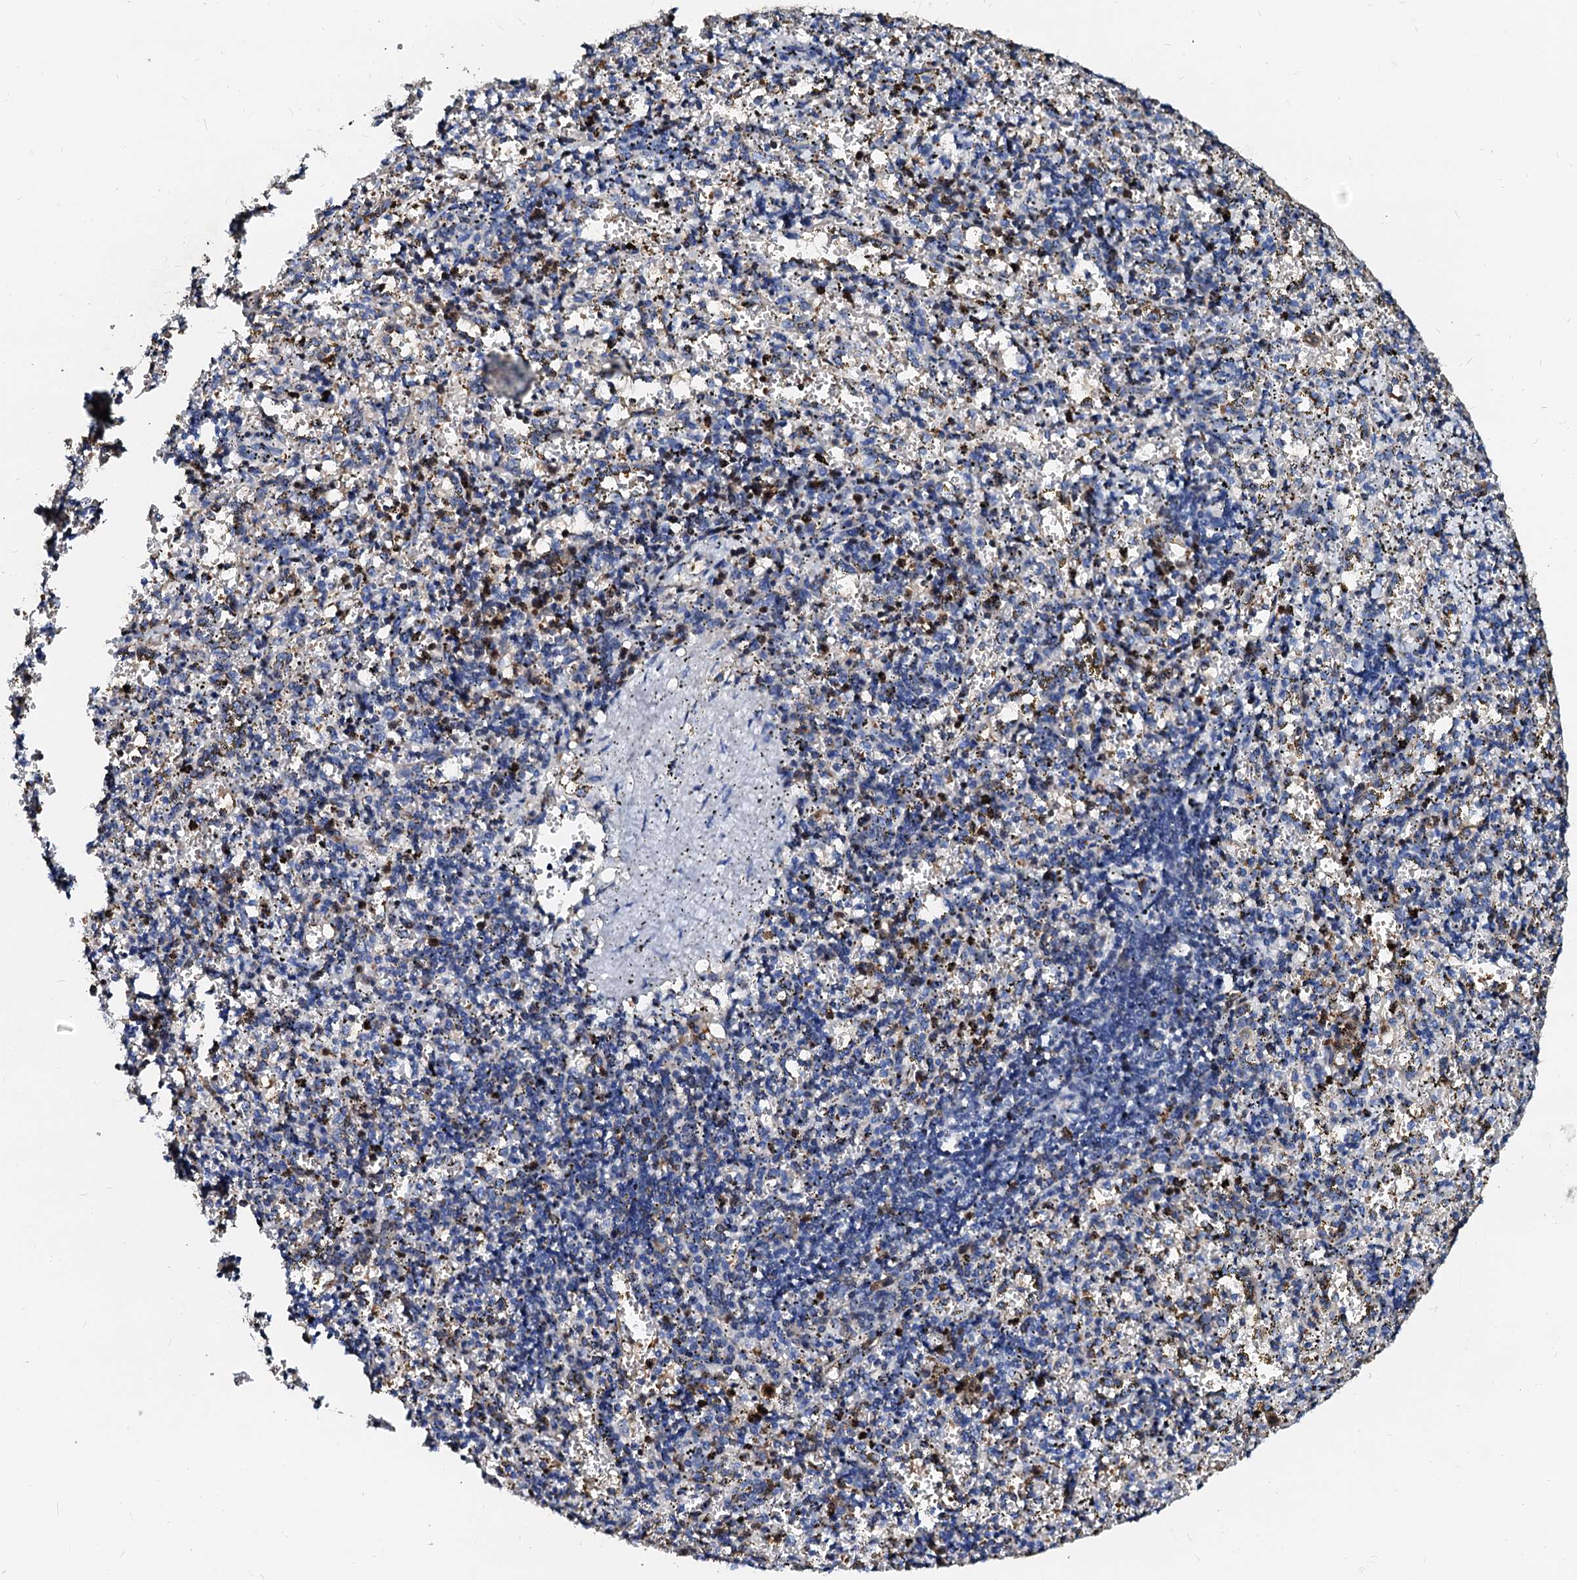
{"staining": {"intensity": "strong", "quantity": "<25%", "location": "cytoplasmic/membranous"}, "tissue": "spleen", "cell_type": "Cells in red pulp", "image_type": "normal", "snomed": [{"axis": "morphology", "description": "Normal tissue, NOS"}, {"axis": "topography", "description": "Spleen"}], "caption": "About <25% of cells in red pulp in unremarkable human spleen exhibit strong cytoplasmic/membranous protein expression as visualized by brown immunohistochemical staining.", "gene": "RAB27A", "patient": {"sex": "male", "age": 11}}